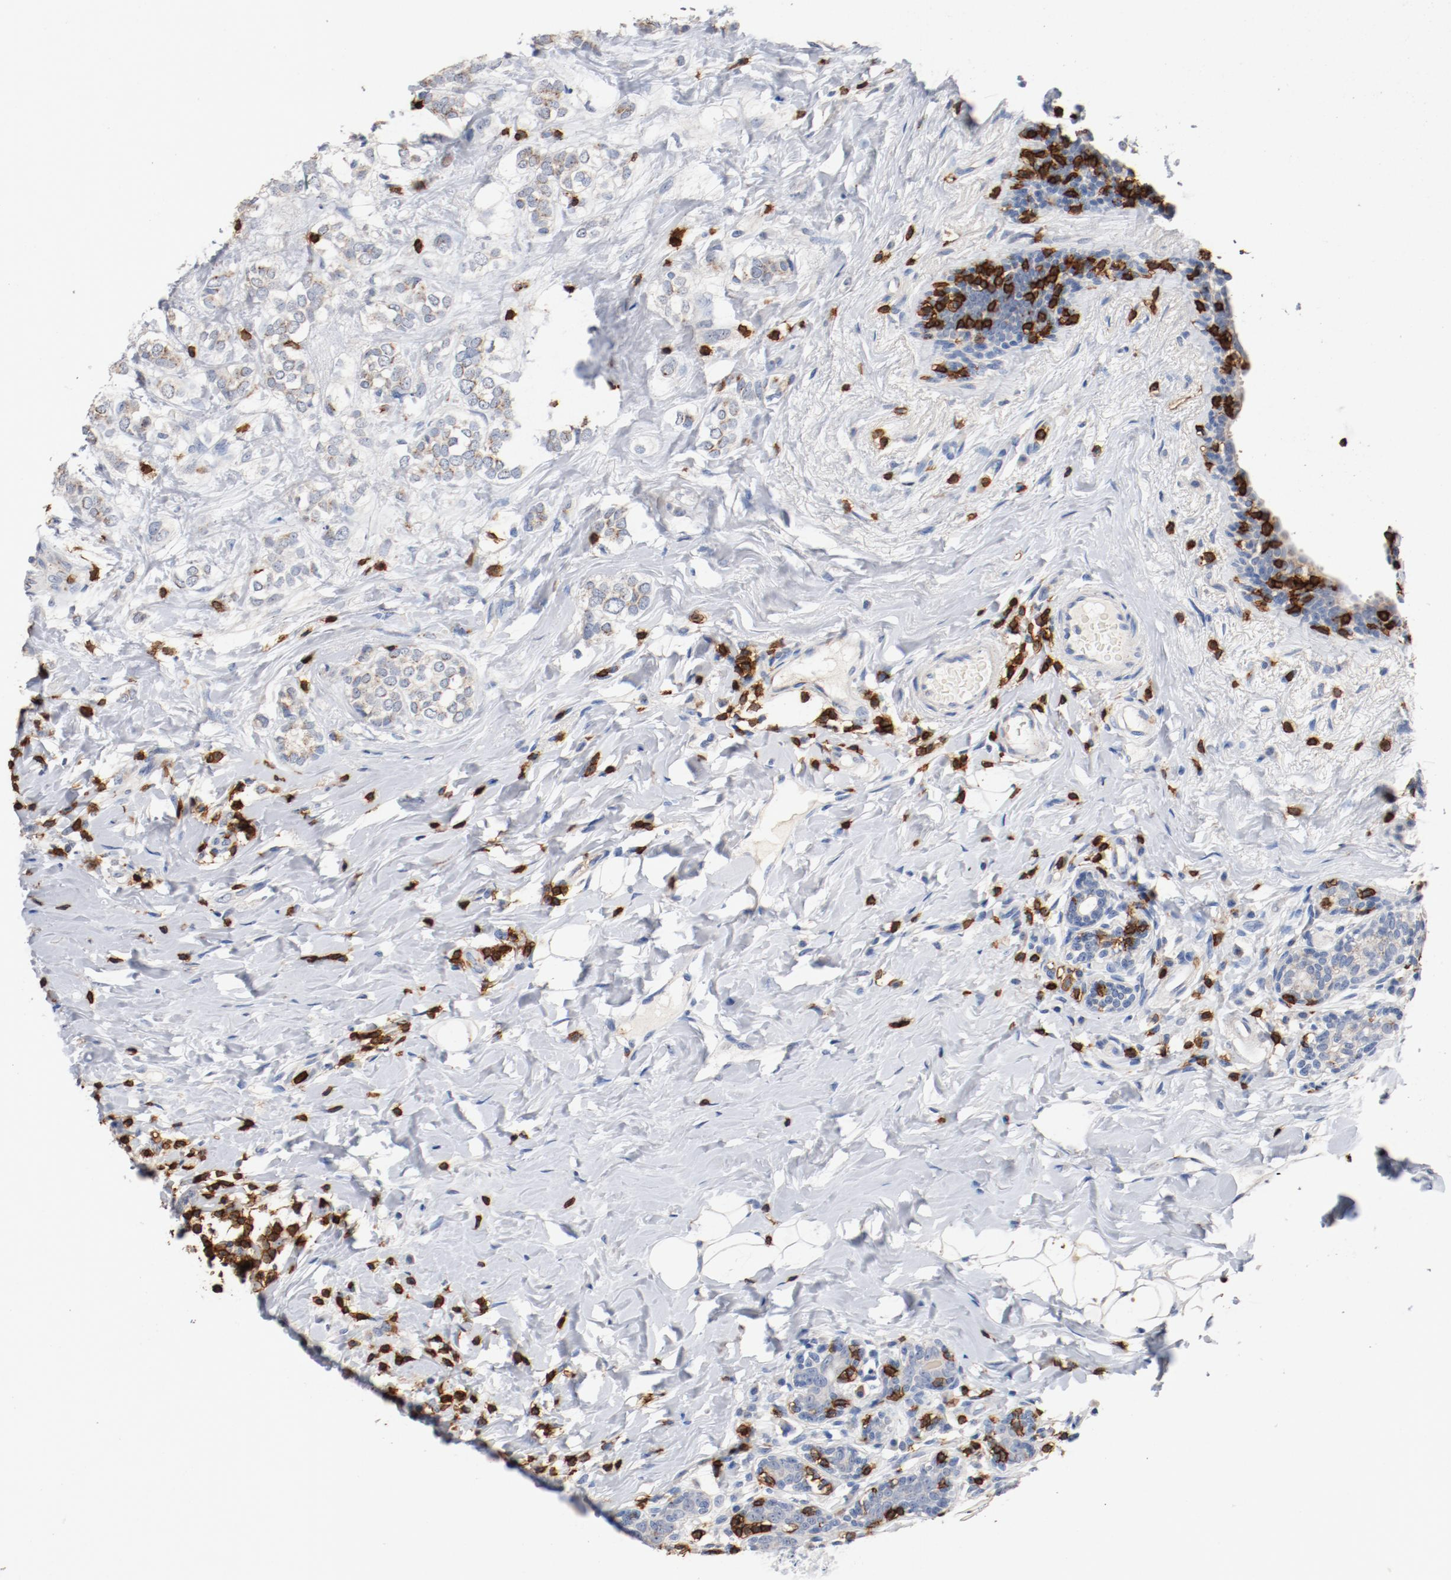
{"staining": {"intensity": "negative", "quantity": "none", "location": "none"}, "tissue": "breast cancer", "cell_type": "Tumor cells", "image_type": "cancer", "snomed": [{"axis": "morphology", "description": "Normal tissue, NOS"}, {"axis": "morphology", "description": "Lobular carcinoma"}, {"axis": "topography", "description": "Breast"}], "caption": "A high-resolution image shows immunohistochemistry staining of lobular carcinoma (breast), which exhibits no significant staining in tumor cells. The staining is performed using DAB (3,3'-diaminobenzidine) brown chromogen with nuclei counter-stained in using hematoxylin.", "gene": "CD247", "patient": {"sex": "female", "age": 47}}